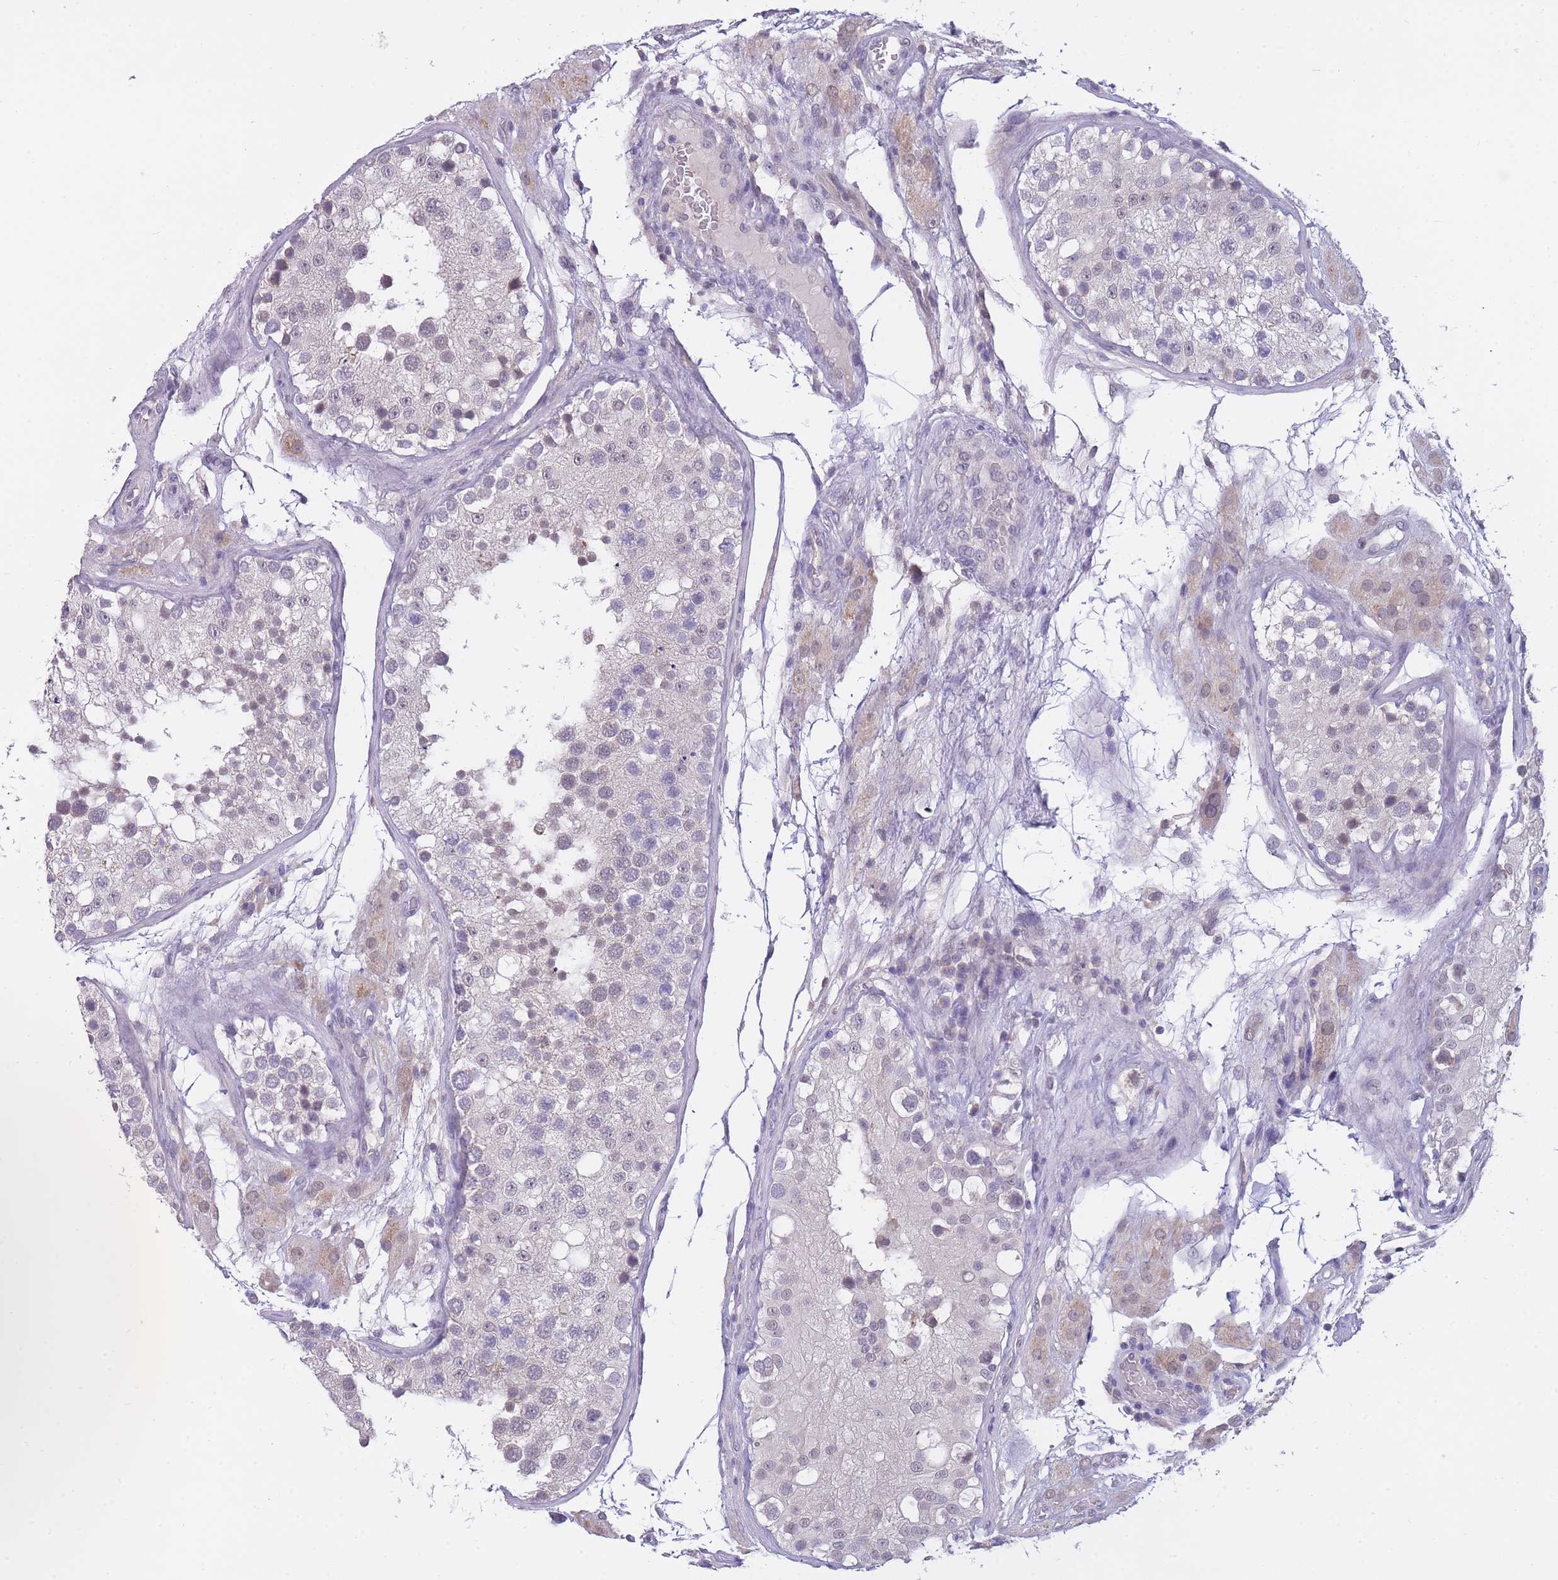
{"staining": {"intensity": "weak", "quantity": "<25%", "location": "nuclear"}, "tissue": "testis", "cell_type": "Cells in seminiferous ducts", "image_type": "normal", "snomed": [{"axis": "morphology", "description": "Normal tissue, NOS"}, {"axis": "topography", "description": "Testis"}], "caption": "This is an immunohistochemistry (IHC) image of unremarkable human testis. There is no expression in cells in seminiferous ducts.", "gene": "GOLGA6L1", "patient": {"sex": "male", "age": 26}}